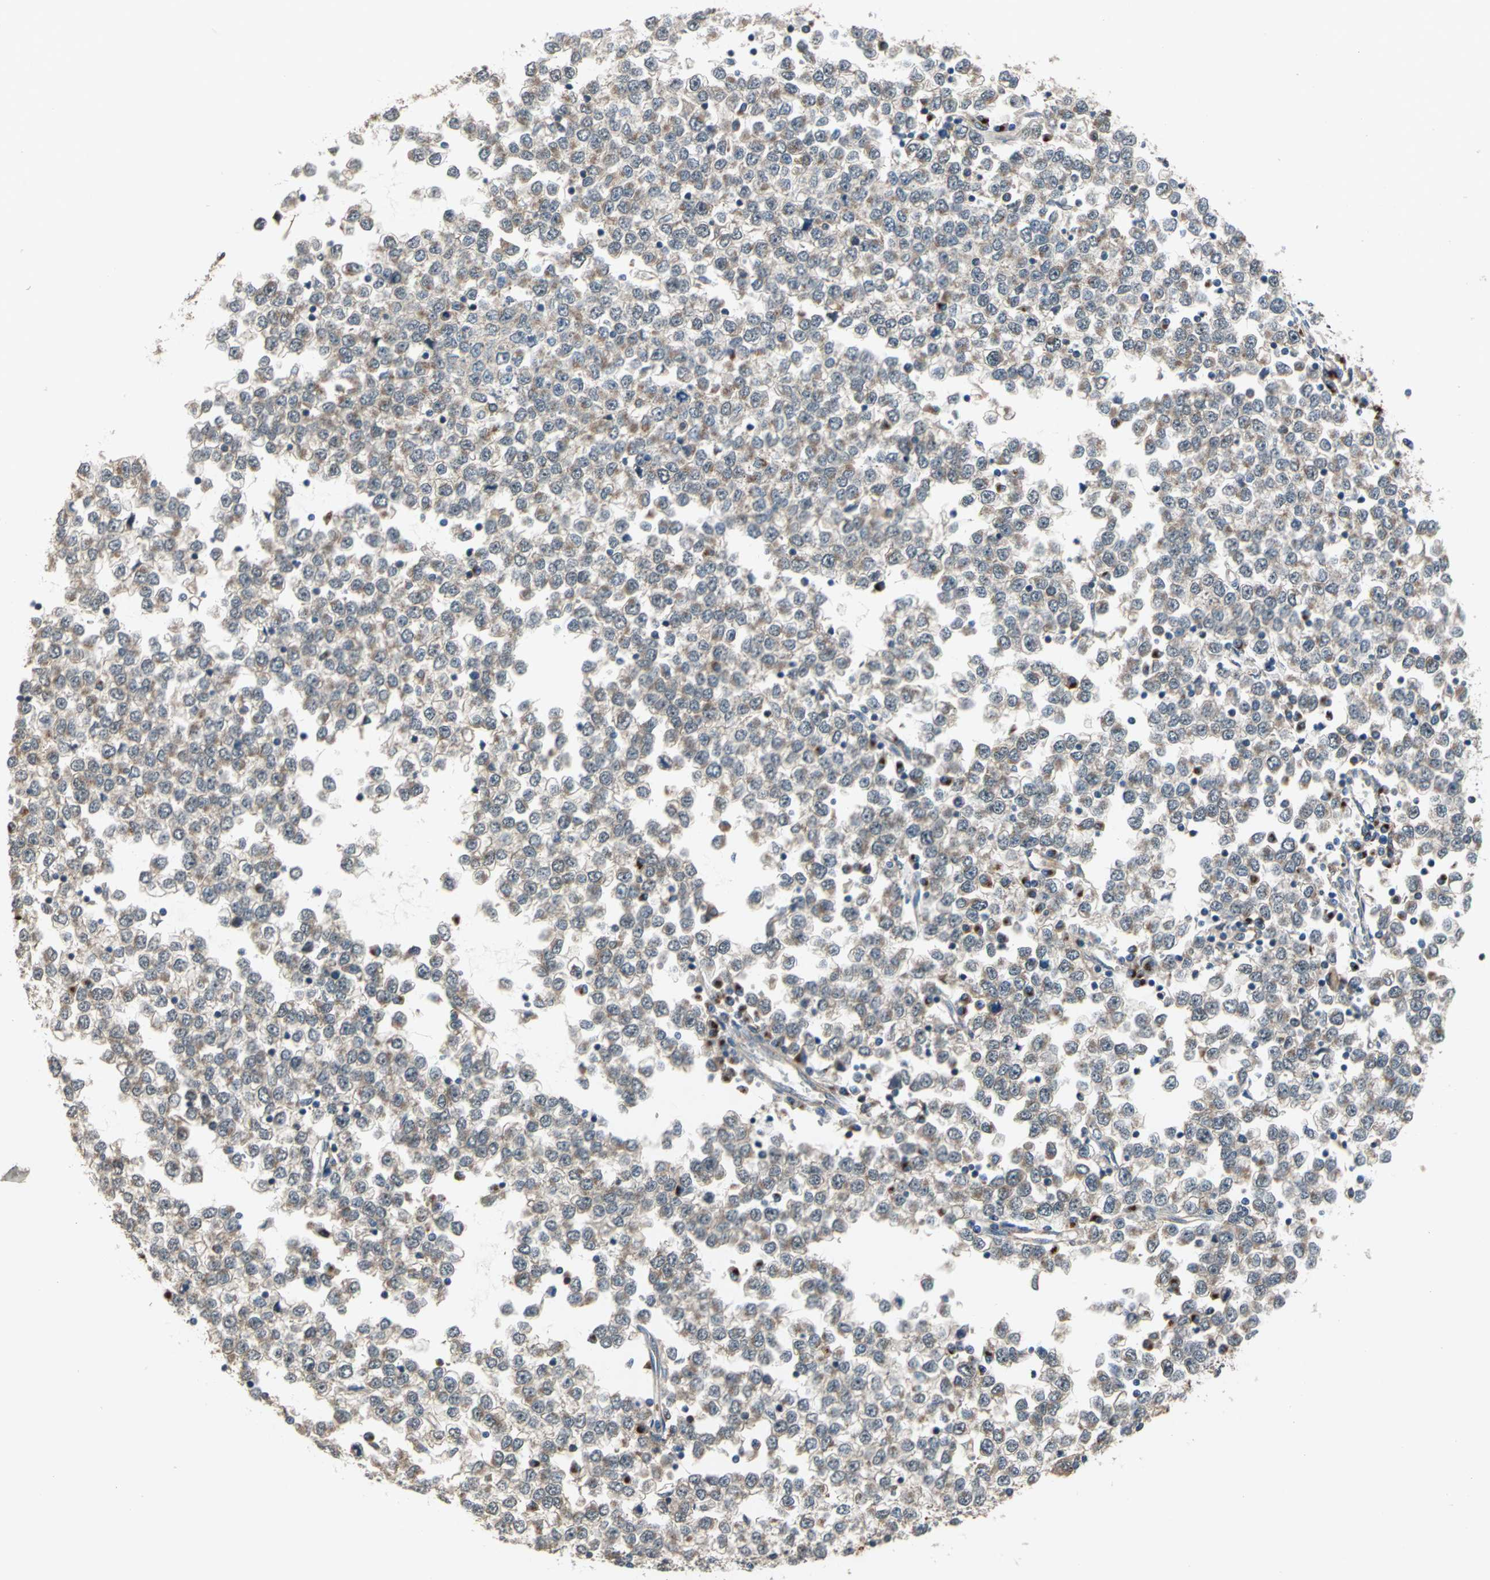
{"staining": {"intensity": "moderate", "quantity": ">75%", "location": "cytoplasmic/membranous"}, "tissue": "testis cancer", "cell_type": "Tumor cells", "image_type": "cancer", "snomed": [{"axis": "morphology", "description": "Seminoma, NOS"}, {"axis": "topography", "description": "Testis"}], "caption": "A brown stain shows moderate cytoplasmic/membranous expression of a protein in human testis seminoma tumor cells. (brown staining indicates protein expression, while blue staining denotes nuclei).", "gene": "NFKBIE", "patient": {"sex": "male", "age": 65}}